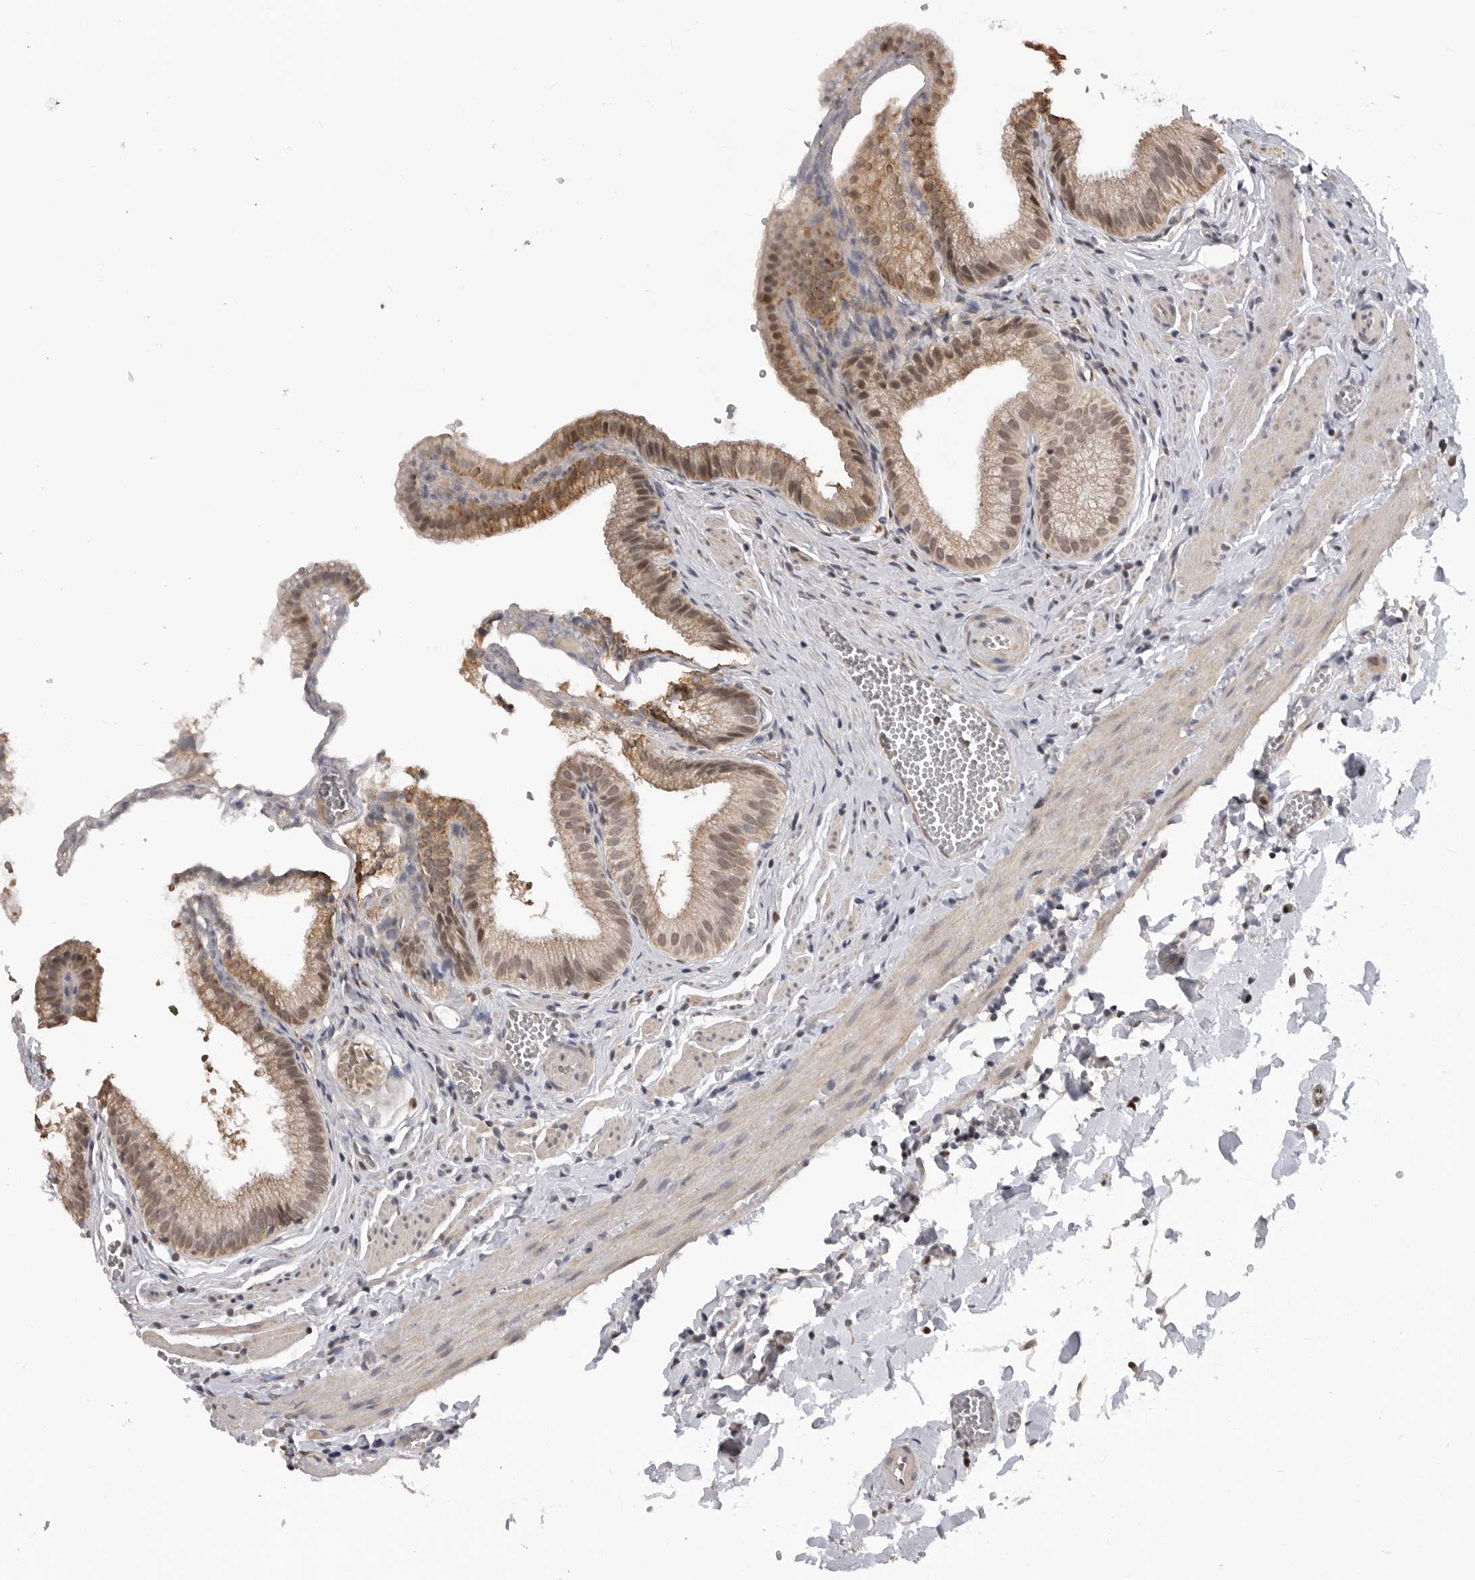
{"staining": {"intensity": "moderate", "quantity": ">75%", "location": "cytoplasmic/membranous,nuclear"}, "tissue": "gallbladder", "cell_type": "Glandular cells", "image_type": "normal", "snomed": [{"axis": "morphology", "description": "Normal tissue, NOS"}, {"axis": "topography", "description": "Gallbladder"}], "caption": "Human gallbladder stained for a protein (brown) demonstrates moderate cytoplasmic/membranous,nuclear positive positivity in about >75% of glandular cells.", "gene": "SMARCC1", "patient": {"sex": "male", "age": 38}}